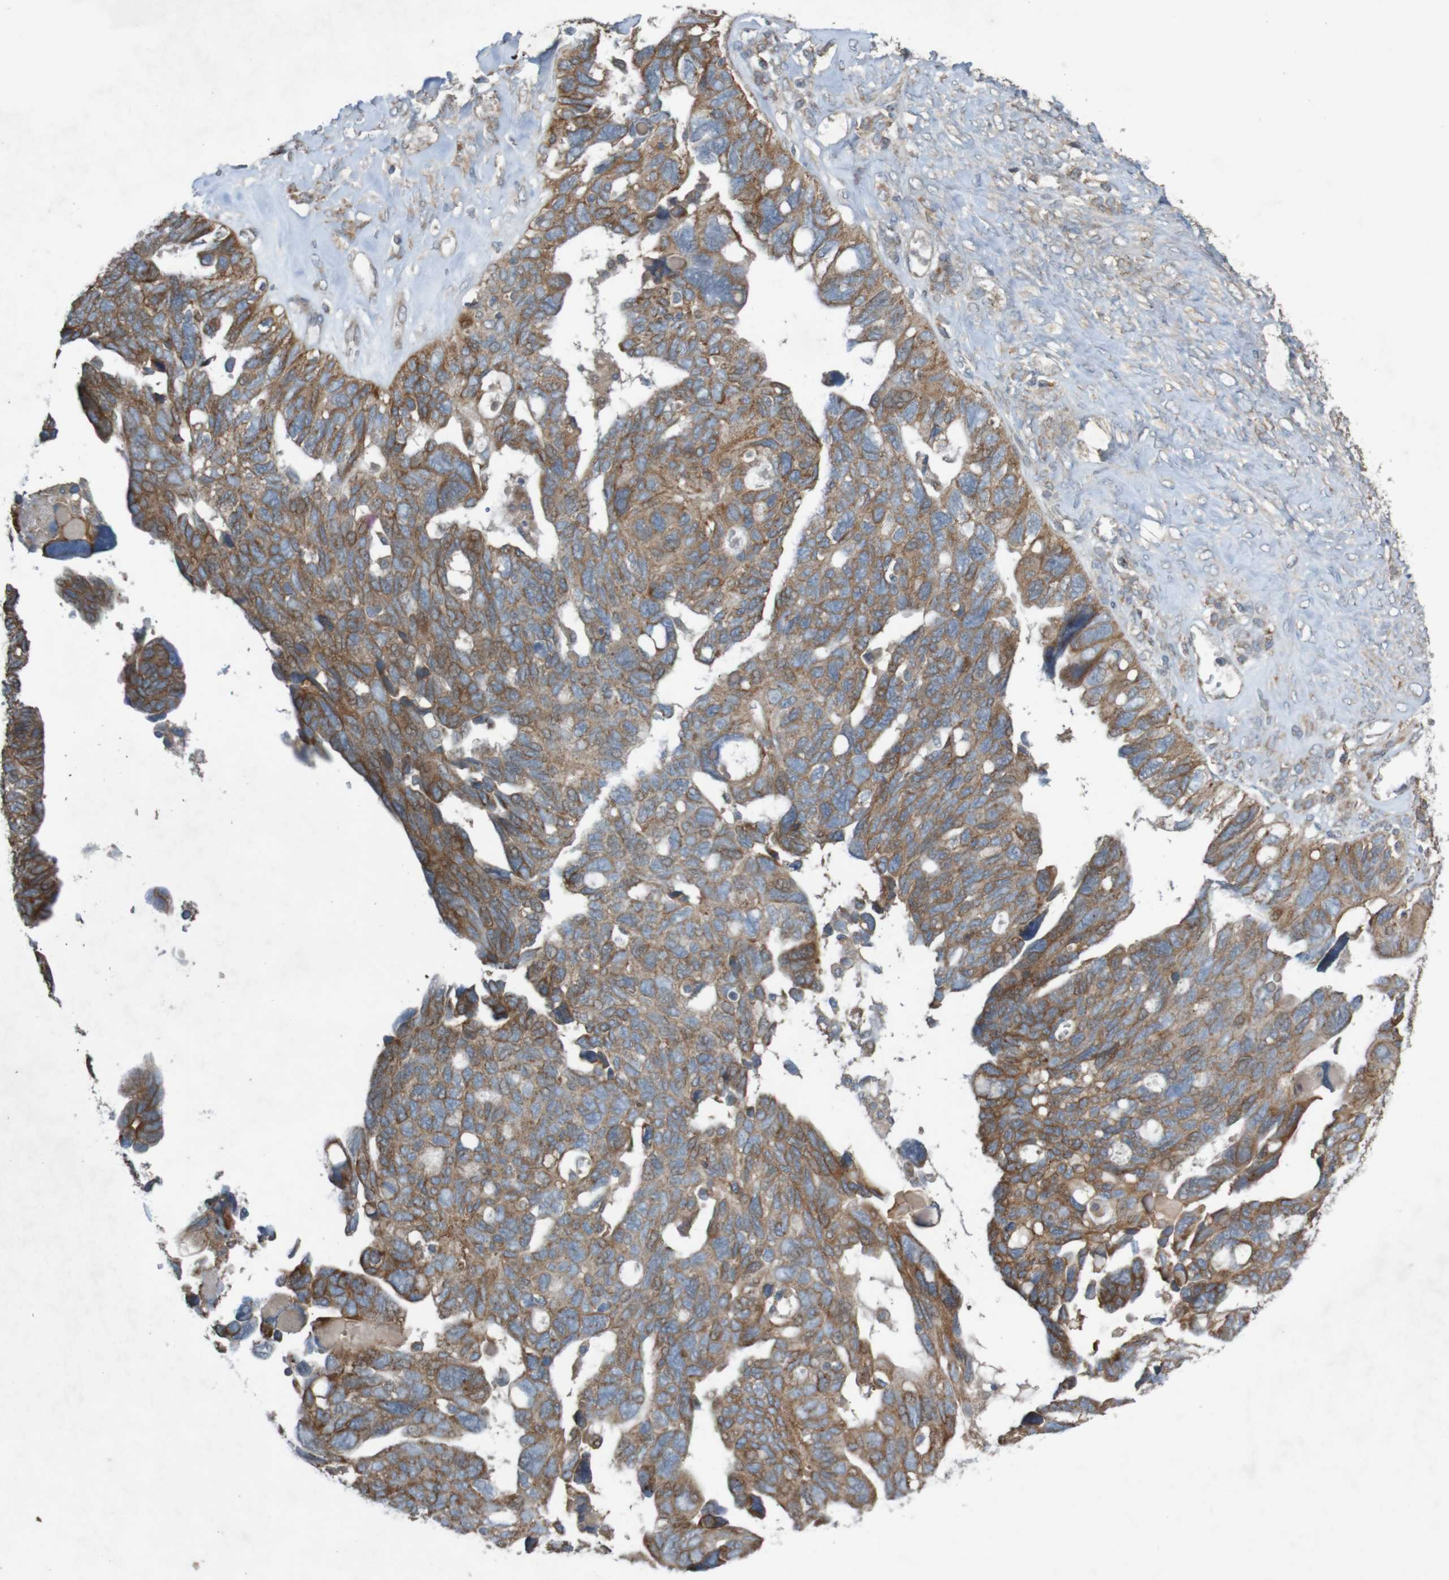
{"staining": {"intensity": "moderate", "quantity": ">75%", "location": "cytoplasmic/membranous"}, "tissue": "ovarian cancer", "cell_type": "Tumor cells", "image_type": "cancer", "snomed": [{"axis": "morphology", "description": "Cystadenocarcinoma, serous, NOS"}, {"axis": "topography", "description": "Ovary"}], "caption": "High-power microscopy captured an immunohistochemistry histopathology image of ovarian cancer, revealing moderate cytoplasmic/membranous expression in approximately >75% of tumor cells.", "gene": "B3GAT2", "patient": {"sex": "female", "age": 79}}